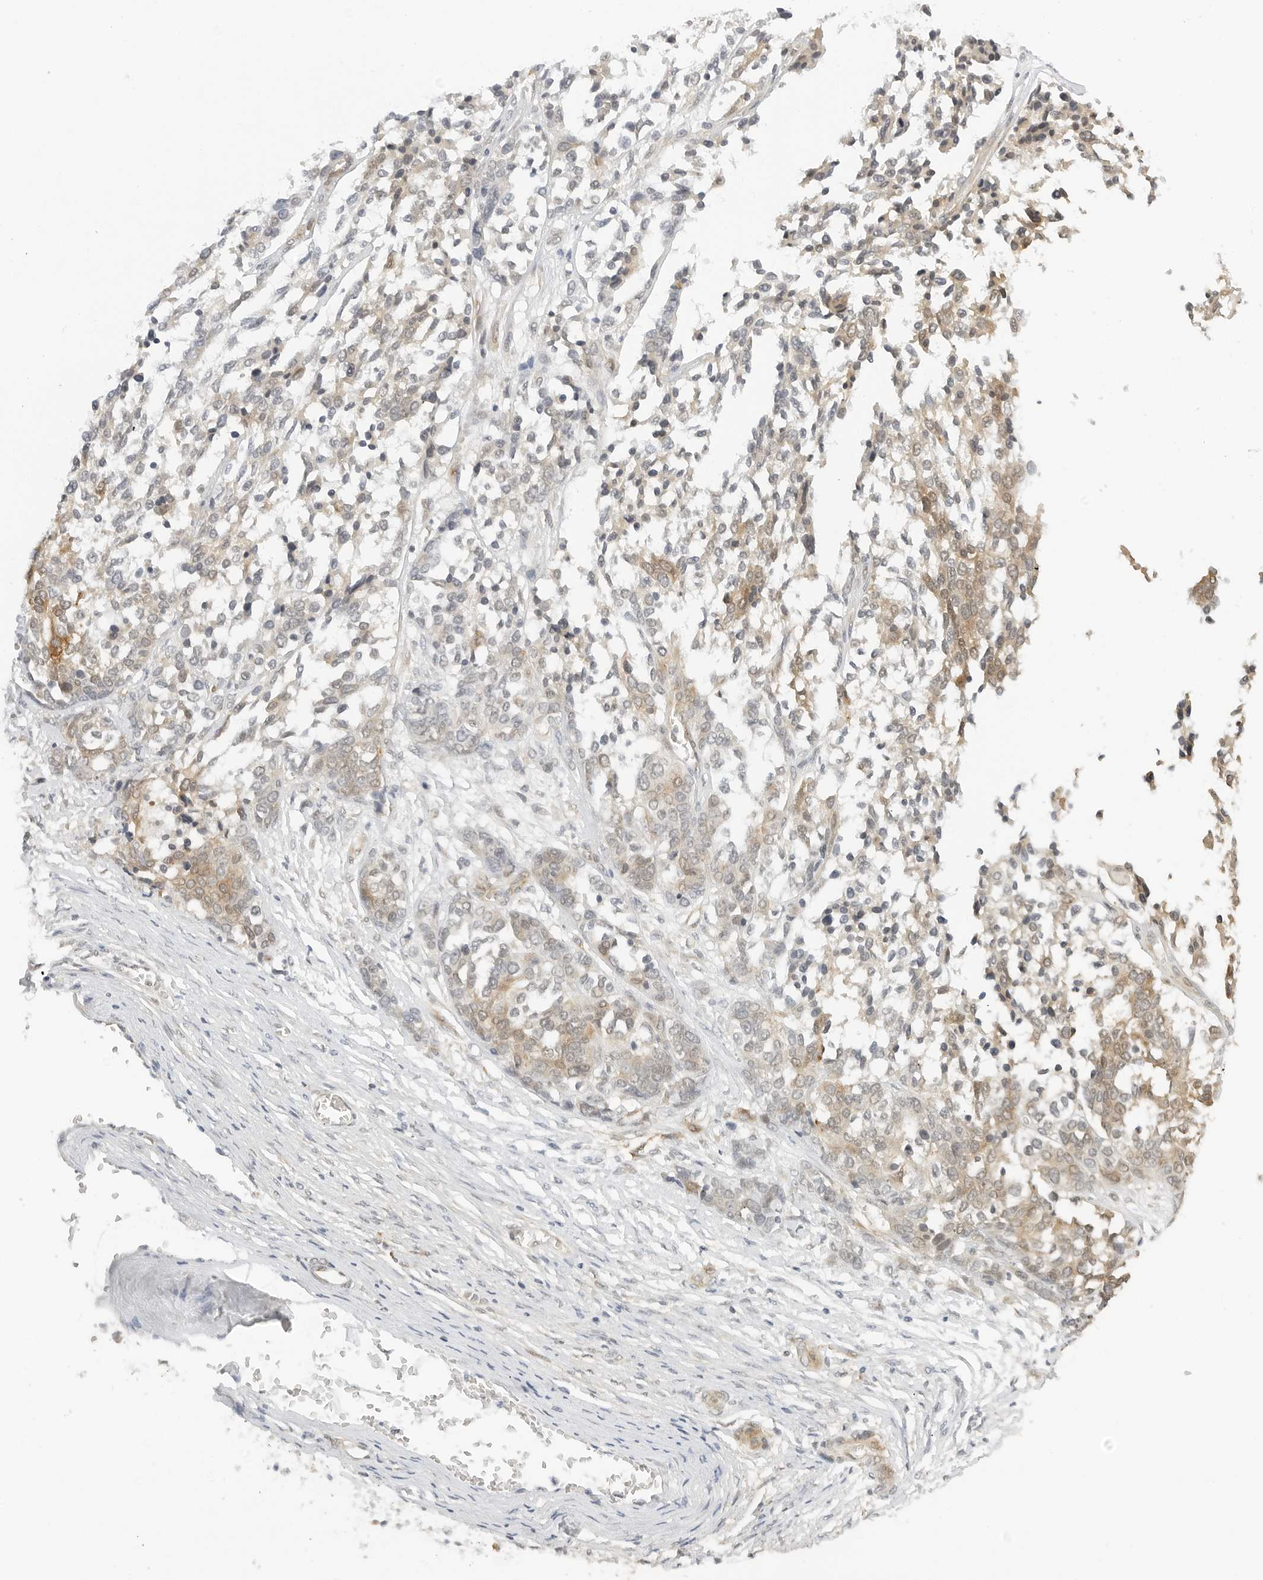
{"staining": {"intensity": "moderate", "quantity": "<25%", "location": "cytoplasmic/membranous"}, "tissue": "ovarian cancer", "cell_type": "Tumor cells", "image_type": "cancer", "snomed": [{"axis": "morphology", "description": "Cystadenocarcinoma, serous, NOS"}, {"axis": "topography", "description": "Ovary"}], "caption": "An immunohistochemistry micrograph of tumor tissue is shown. Protein staining in brown highlights moderate cytoplasmic/membranous positivity in ovarian serous cystadenocarcinoma within tumor cells.", "gene": "NEO1", "patient": {"sex": "female", "age": 44}}